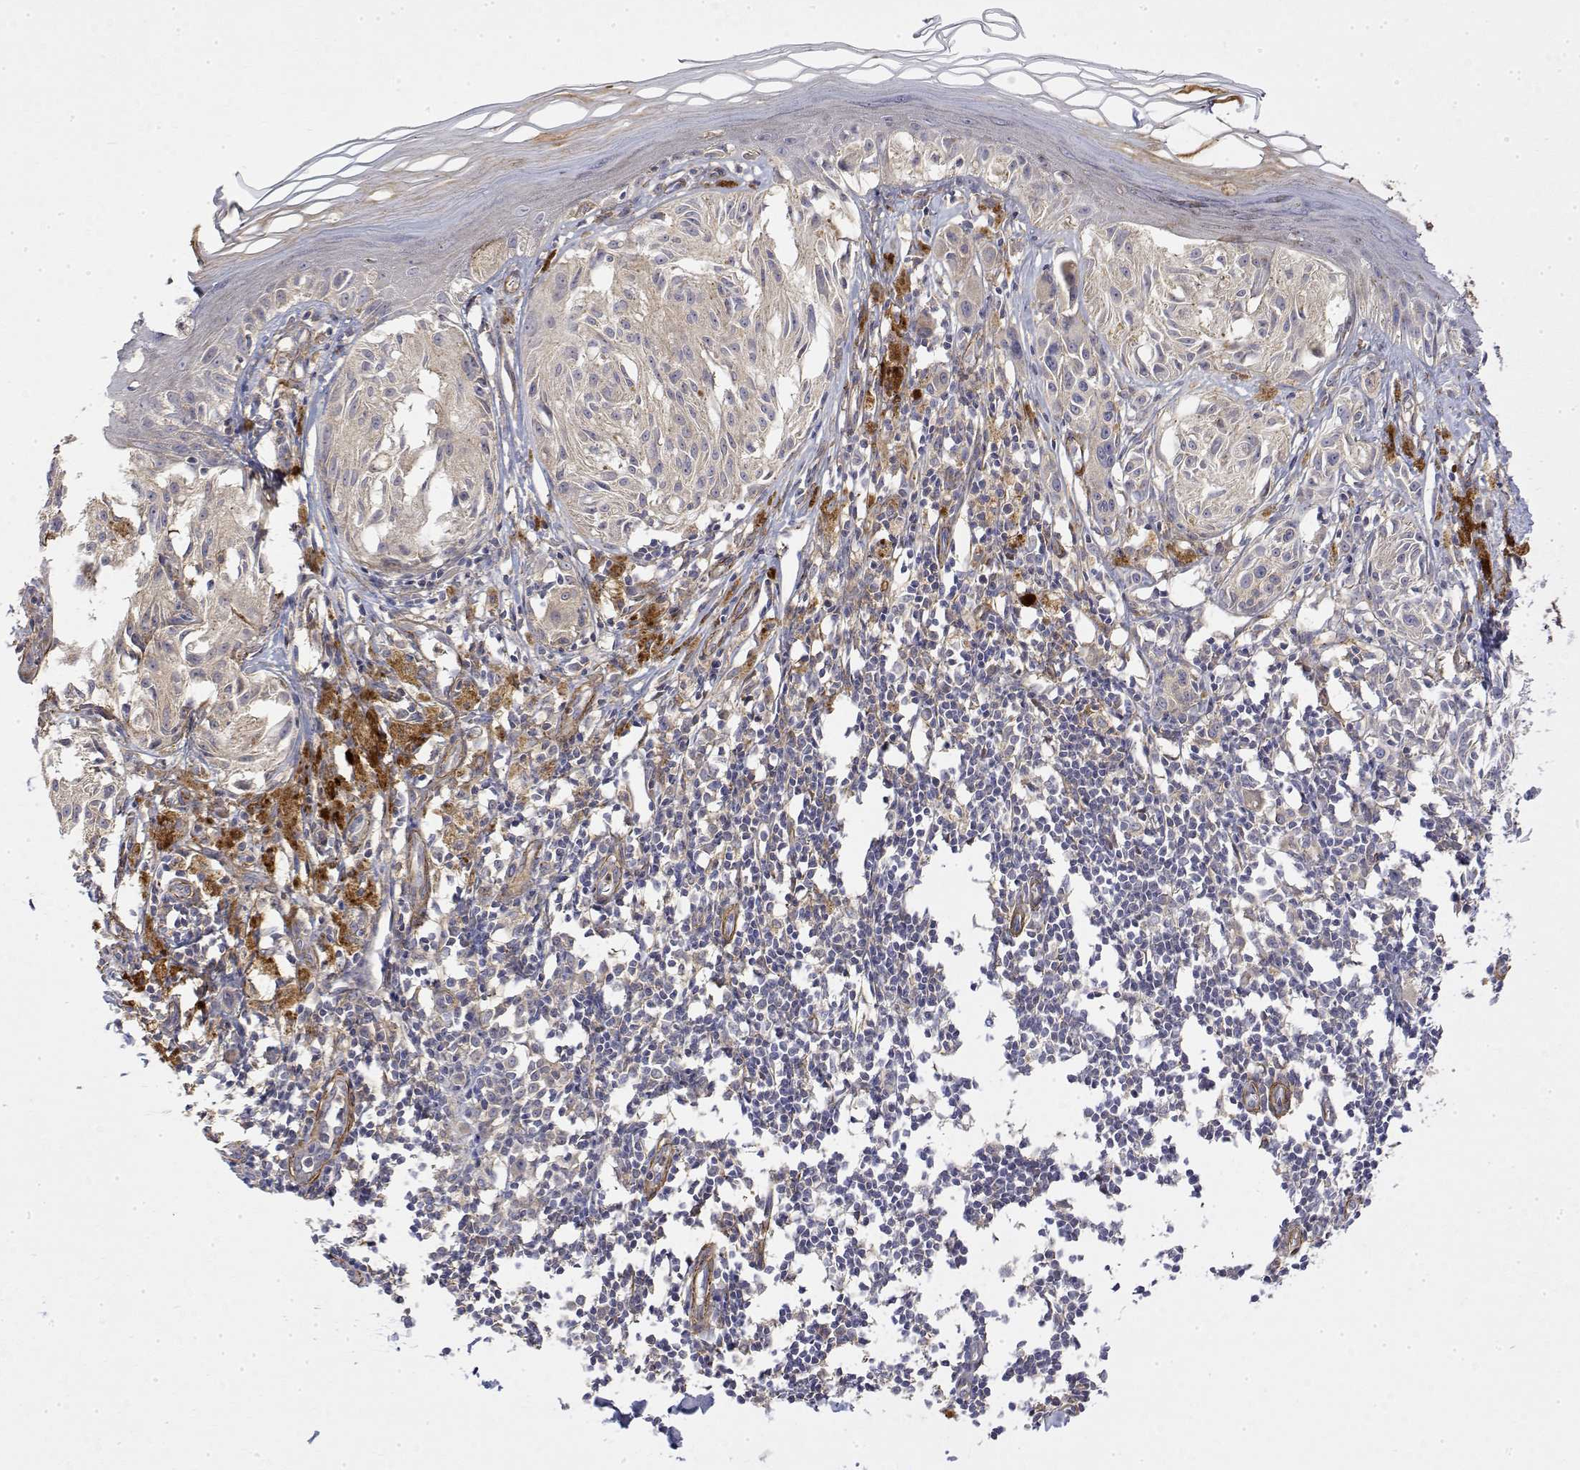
{"staining": {"intensity": "negative", "quantity": "none", "location": "none"}, "tissue": "melanoma", "cell_type": "Tumor cells", "image_type": "cancer", "snomed": [{"axis": "morphology", "description": "Malignant melanoma, NOS"}, {"axis": "topography", "description": "Skin"}], "caption": "Immunohistochemistry (IHC) of human malignant melanoma demonstrates no positivity in tumor cells.", "gene": "SOWAHD", "patient": {"sex": "female", "age": 38}}